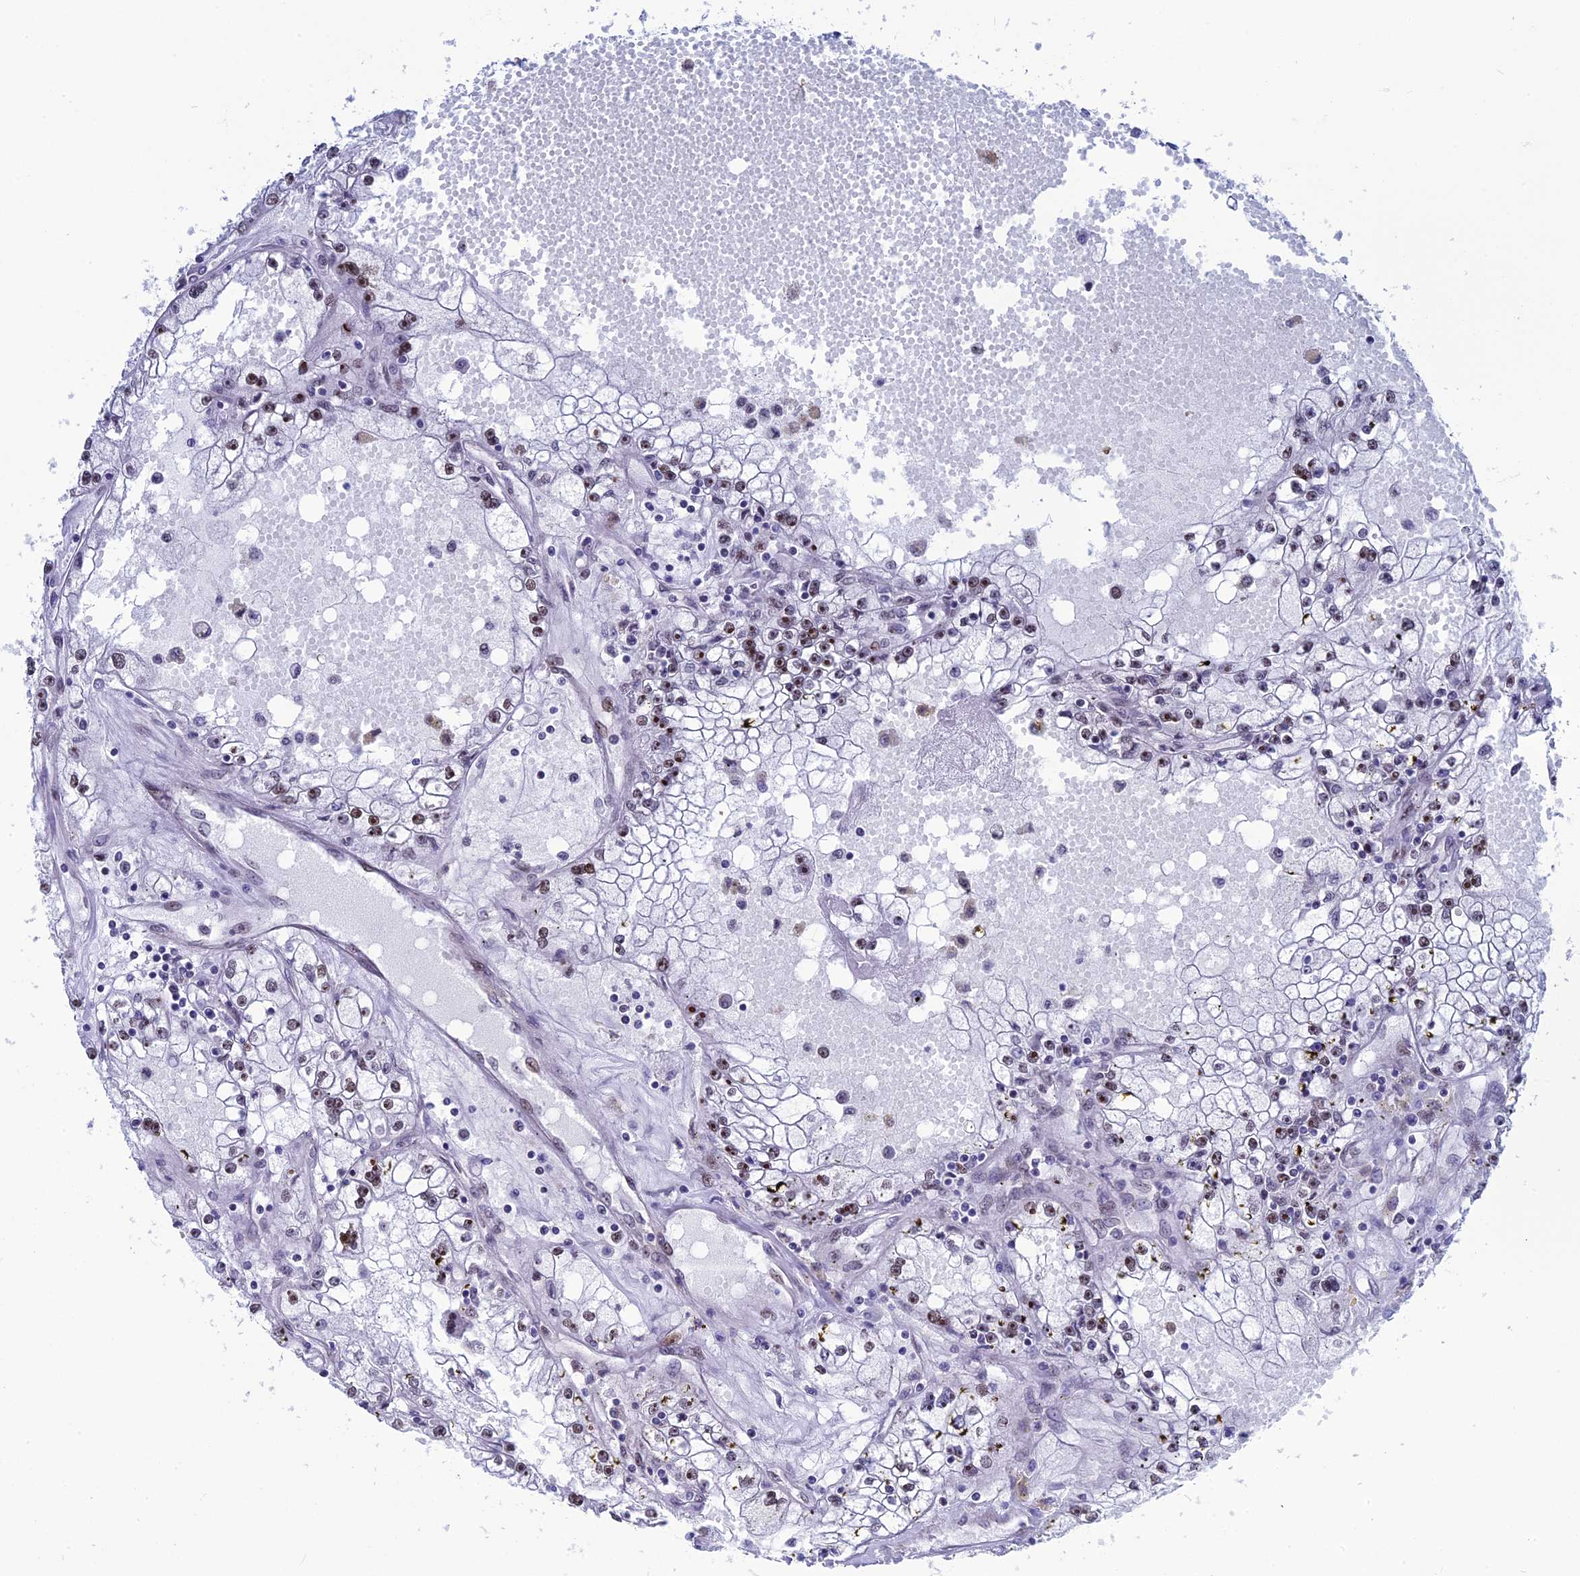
{"staining": {"intensity": "moderate", "quantity": "25%-75%", "location": "nuclear"}, "tissue": "renal cancer", "cell_type": "Tumor cells", "image_type": "cancer", "snomed": [{"axis": "morphology", "description": "Adenocarcinoma, NOS"}, {"axis": "topography", "description": "Kidney"}], "caption": "Immunohistochemical staining of human renal cancer (adenocarcinoma) demonstrates medium levels of moderate nuclear staining in about 25%-75% of tumor cells.", "gene": "CCDC86", "patient": {"sex": "male", "age": 56}}